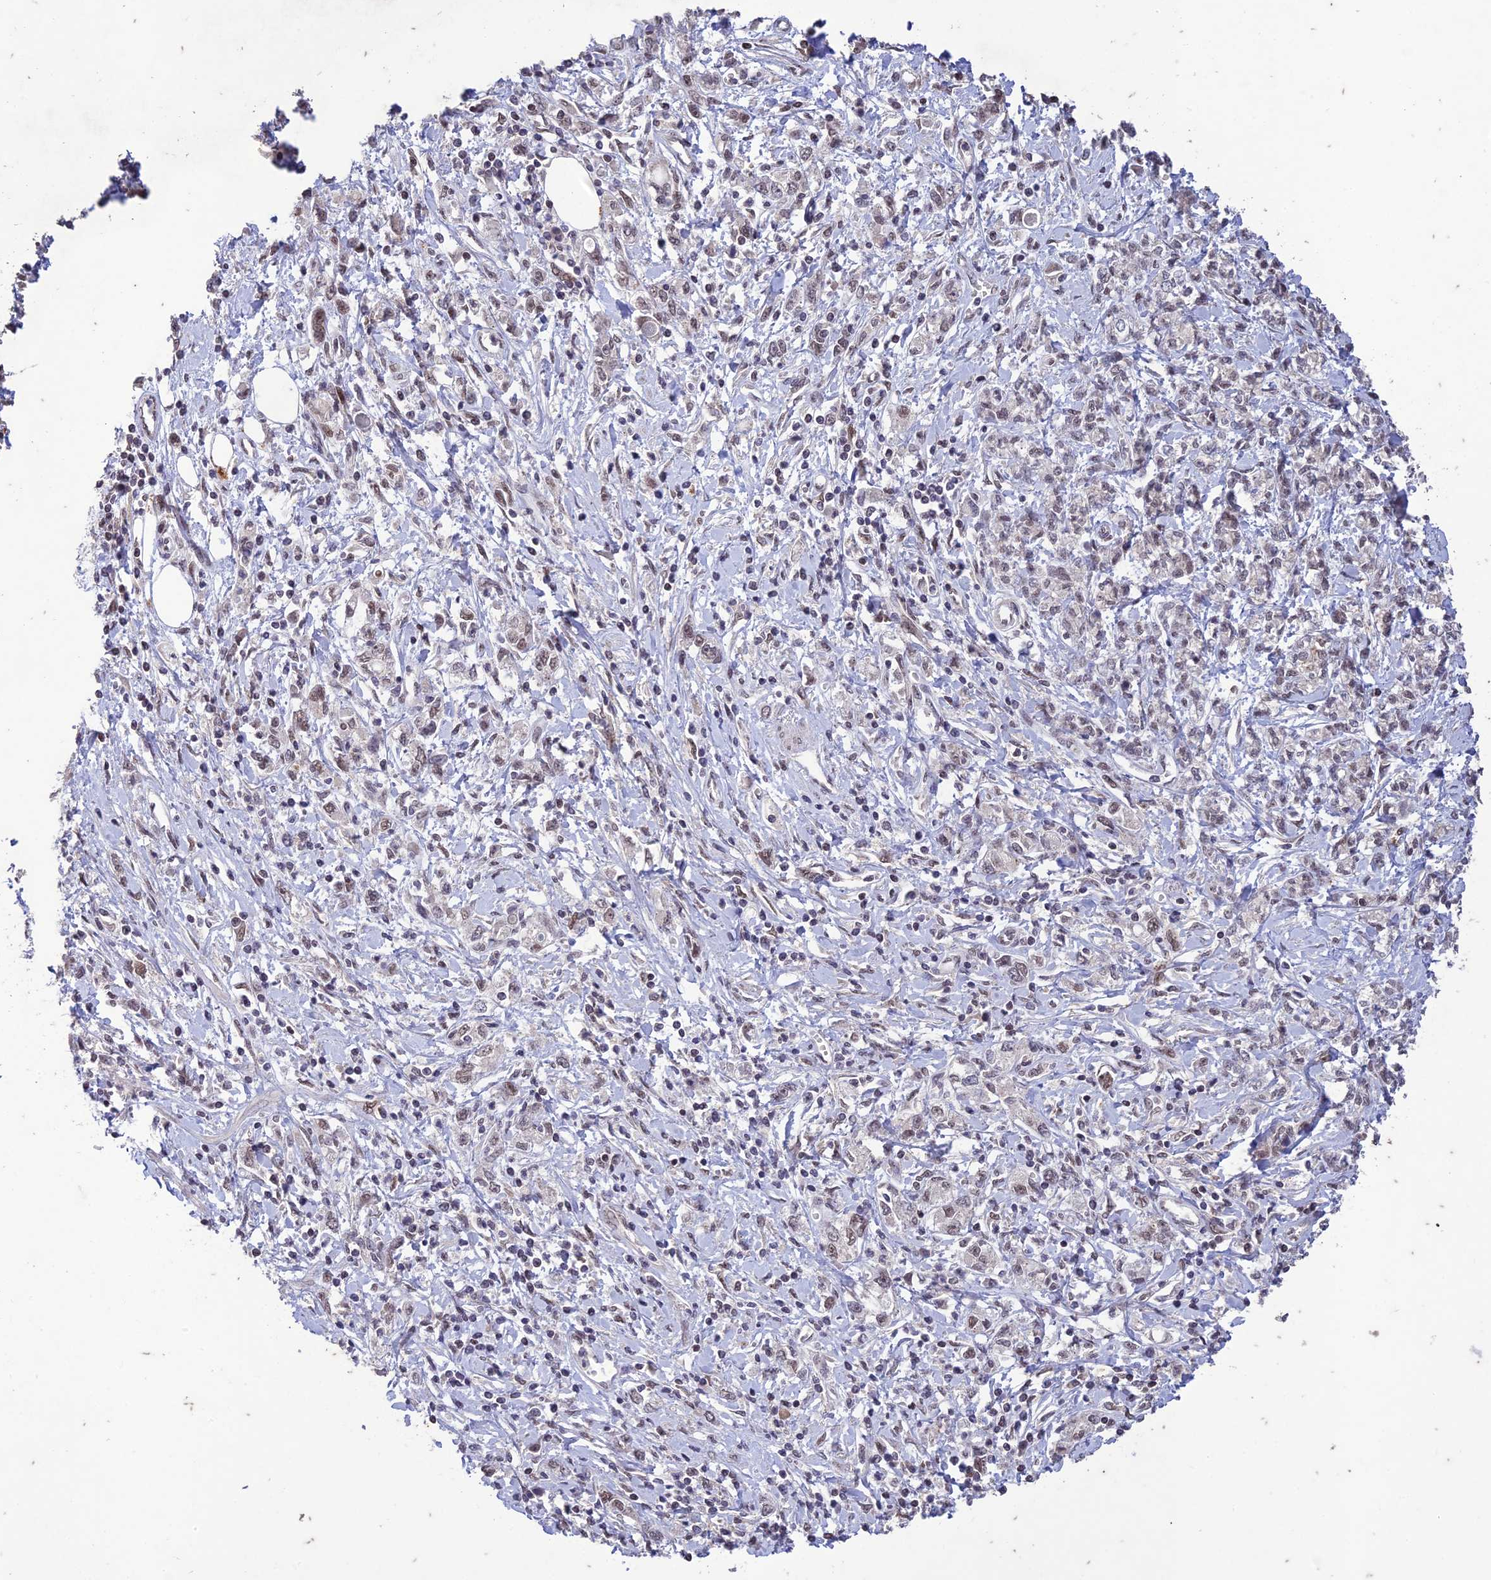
{"staining": {"intensity": "weak", "quantity": "25%-75%", "location": "nuclear"}, "tissue": "stomach cancer", "cell_type": "Tumor cells", "image_type": "cancer", "snomed": [{"axis": "morphology", "description": "Adenocarcinoma, NOS"}, {"axis": "topography", "description": "Stomach"}], "caption": "Protein staining of stomach cancer tissue exhibits weak nuclear positivity in approximately 25%-75% of tumor cells. (DAB = brown stain, brightfield microscopy at high magnification).", "gene": "POP4", "patient": {"sex": "female", "age": 76}}